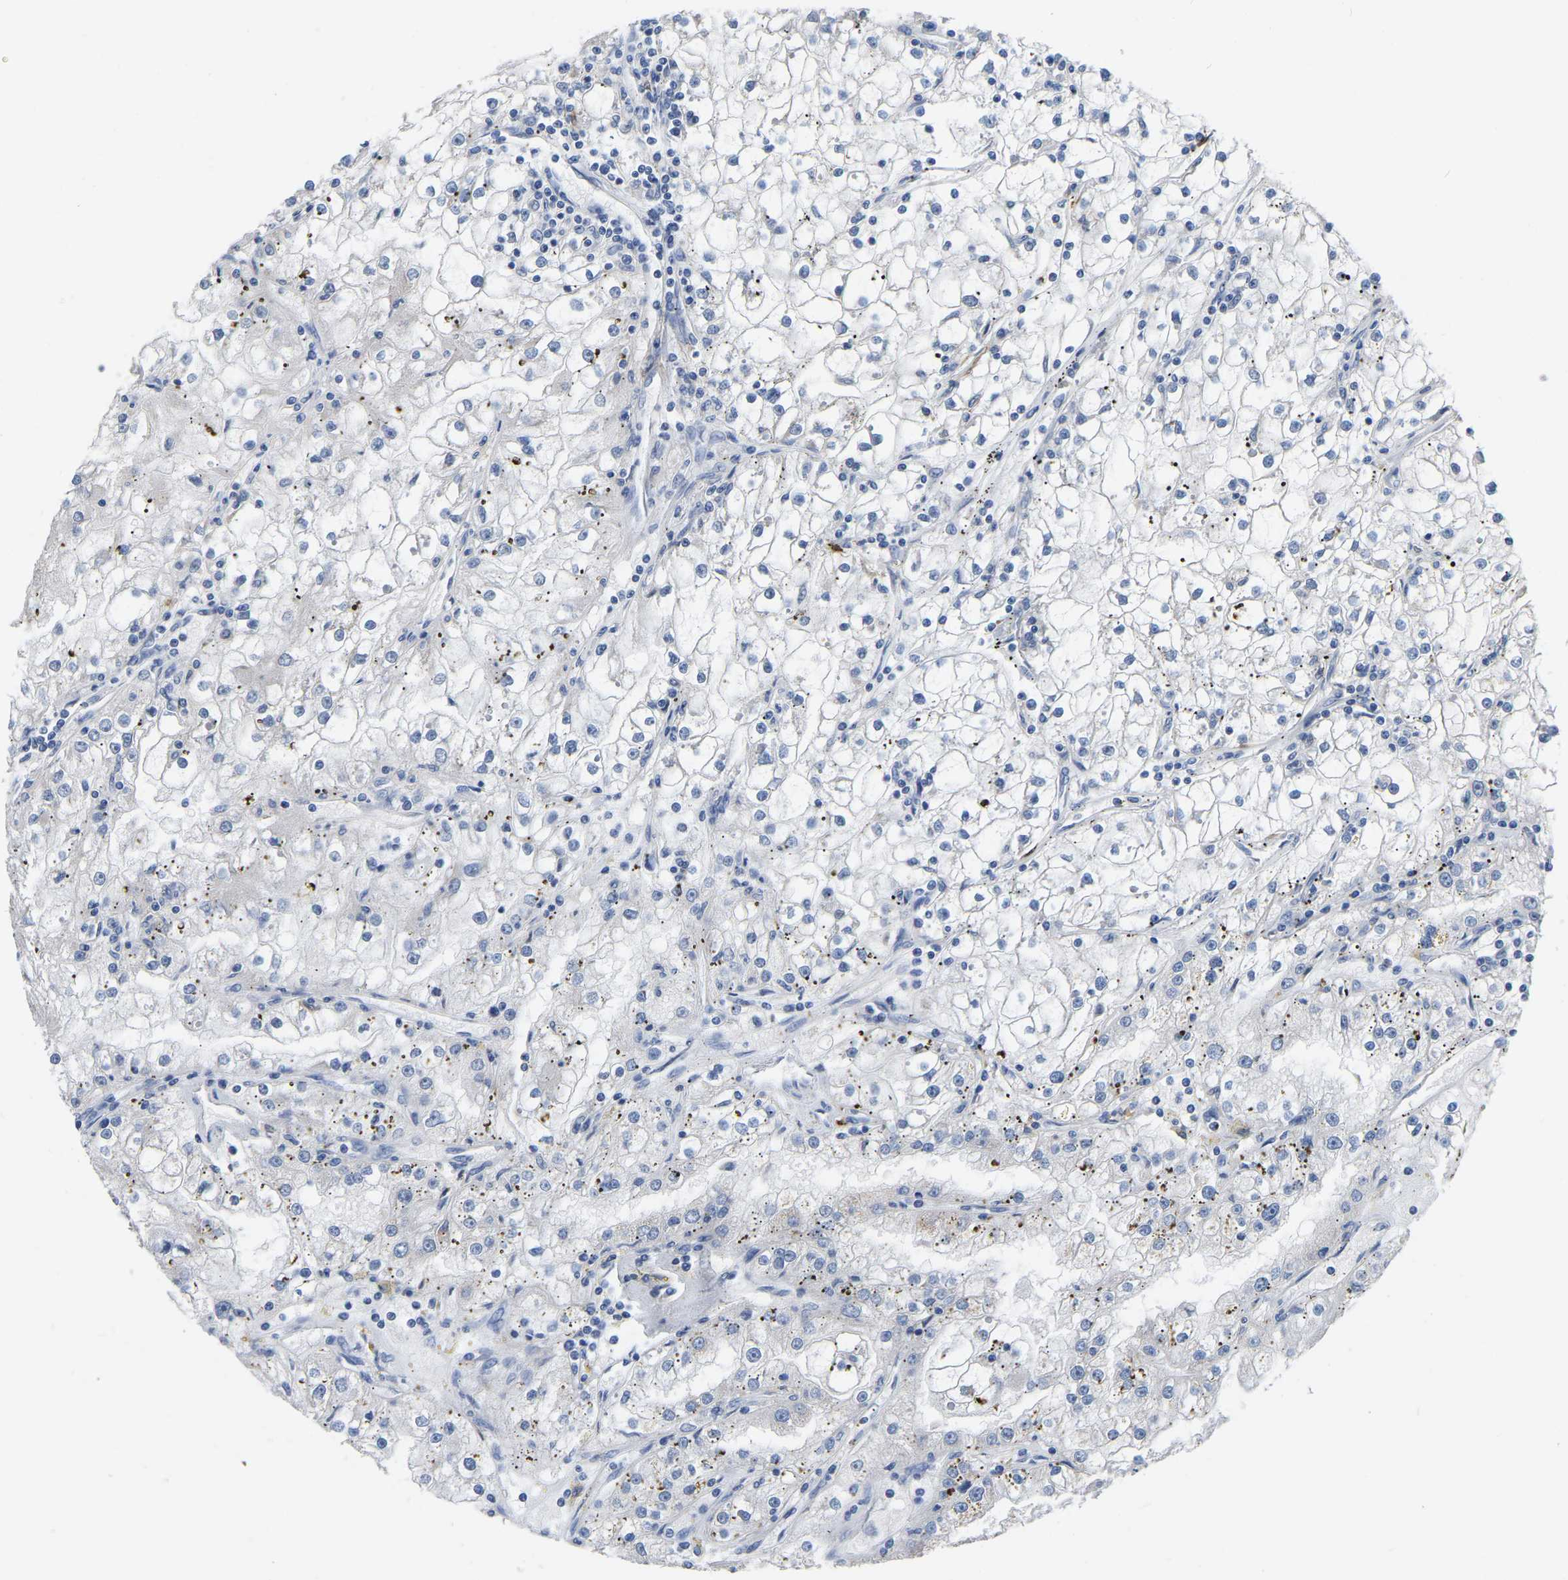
{"staining": {"intensity": "negative", "quantity": "none", "location": "none"}, "tissue": "renal cancer", "cell_type": "Tumor cells", "image_type": "cancer", "snomed": [{"axis": "morphology", "description": "Adenocarcinoma, NOS"}, {"axis": "topography", "description": "Kidney"}], "caption": "Tumor cells show no significant protein expression in renal cancer (adenocarcinoma).", "gene": "ULBP2", "patient": {"sex": "male", "age": 56}}